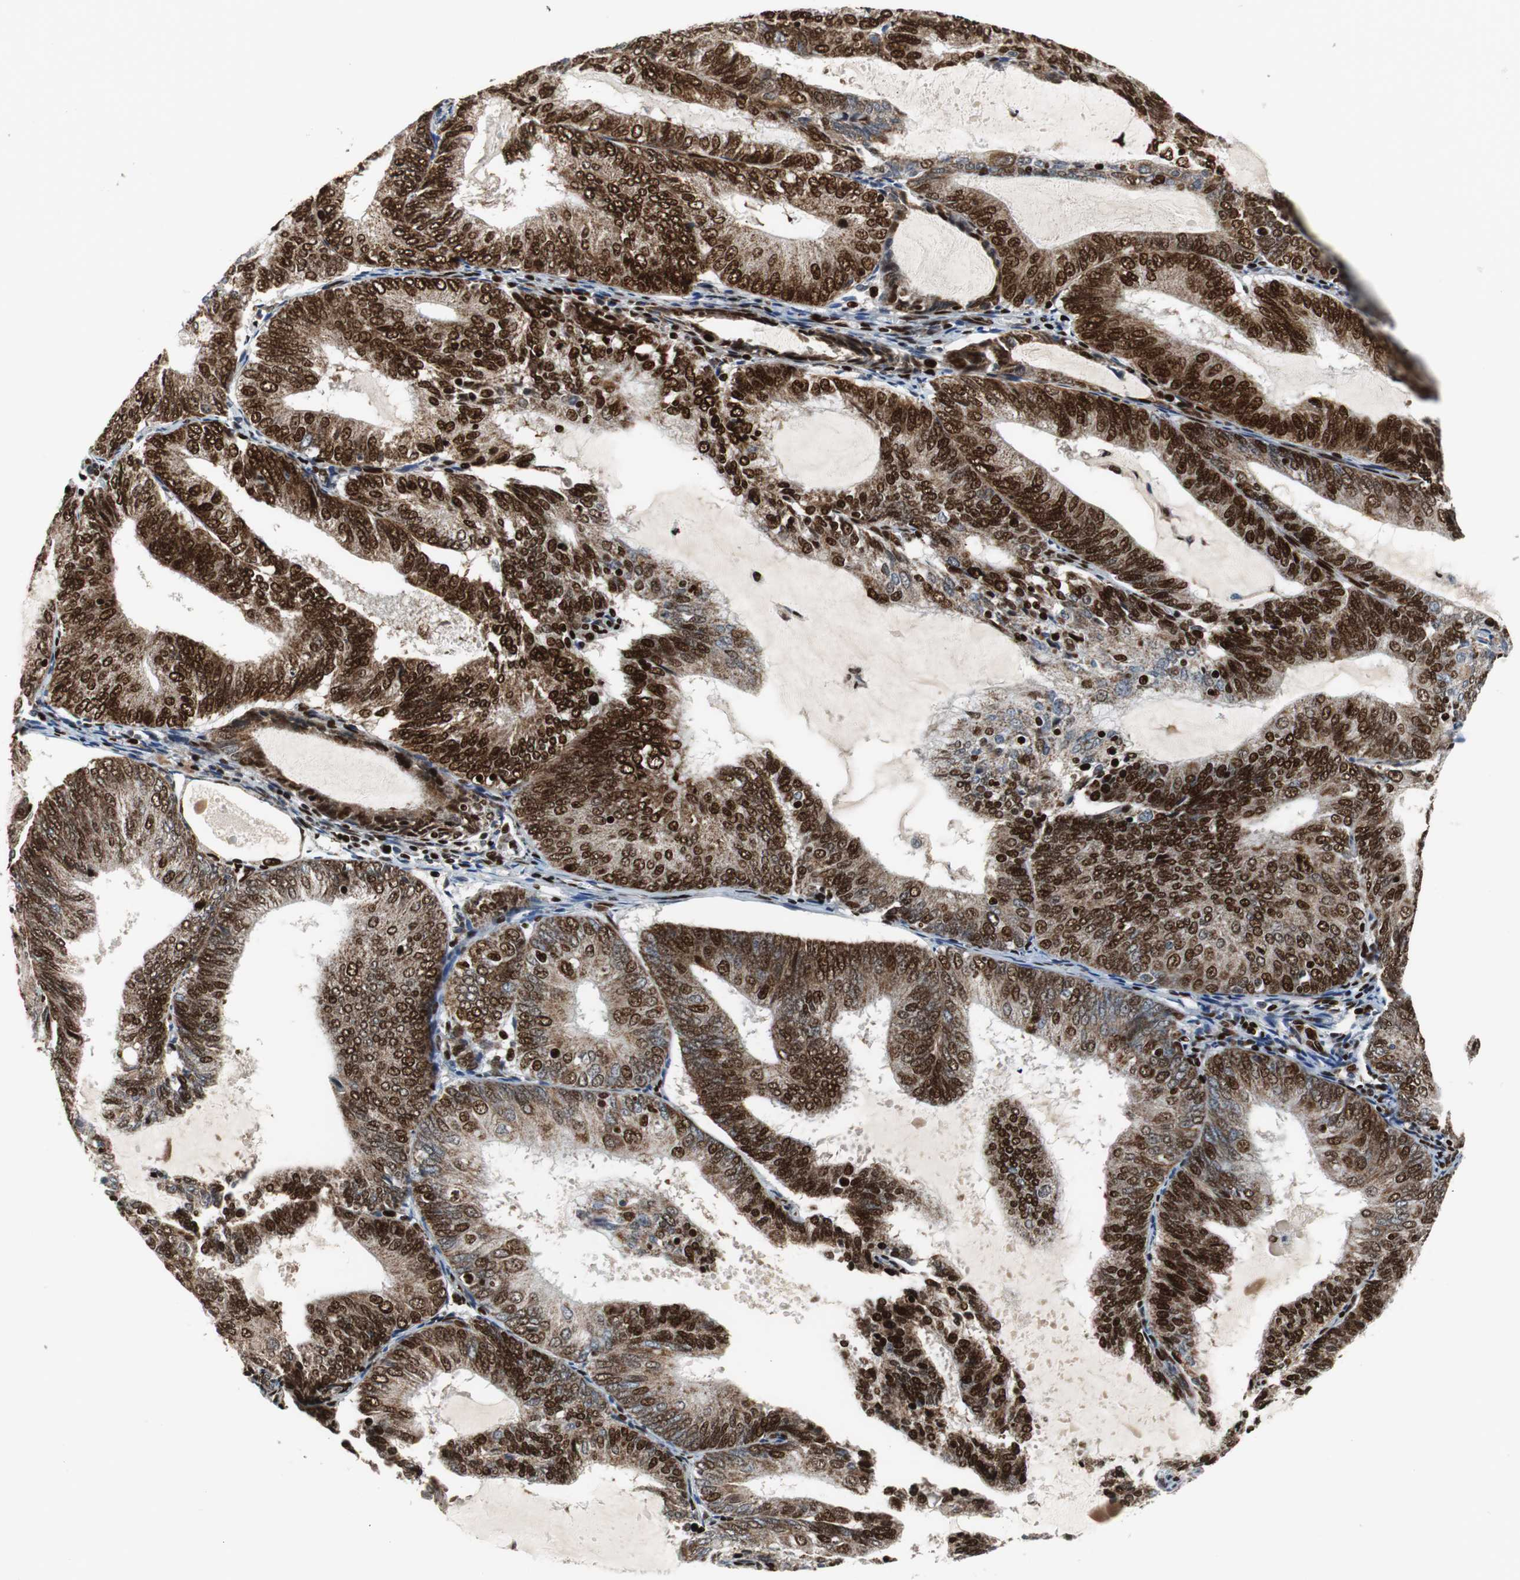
{"staining": {"intensity": "moderate", "quantity": ">75%", "location": "nuclear"}, "tissue": "endometrial cancer", "cell_type": "Tumor cells", "image_type": "cancer", "snomed": [{"axis": "morphology", "description": "Adenocarcinoma, NOS"}, {"axis": "topography", "description": "Endometrium"}], "caption": "Protein staining of adenocarcinoma (endometrial) tissue exhibits moderate nuclear staining in approximately >75% of tumor cells. (DAB (3,3'-diaminobenzidine) IHC with brightfield microscopy, high magnification).", "gene": "HDAC1", "patient": {"sex": "female", "age": 81}}